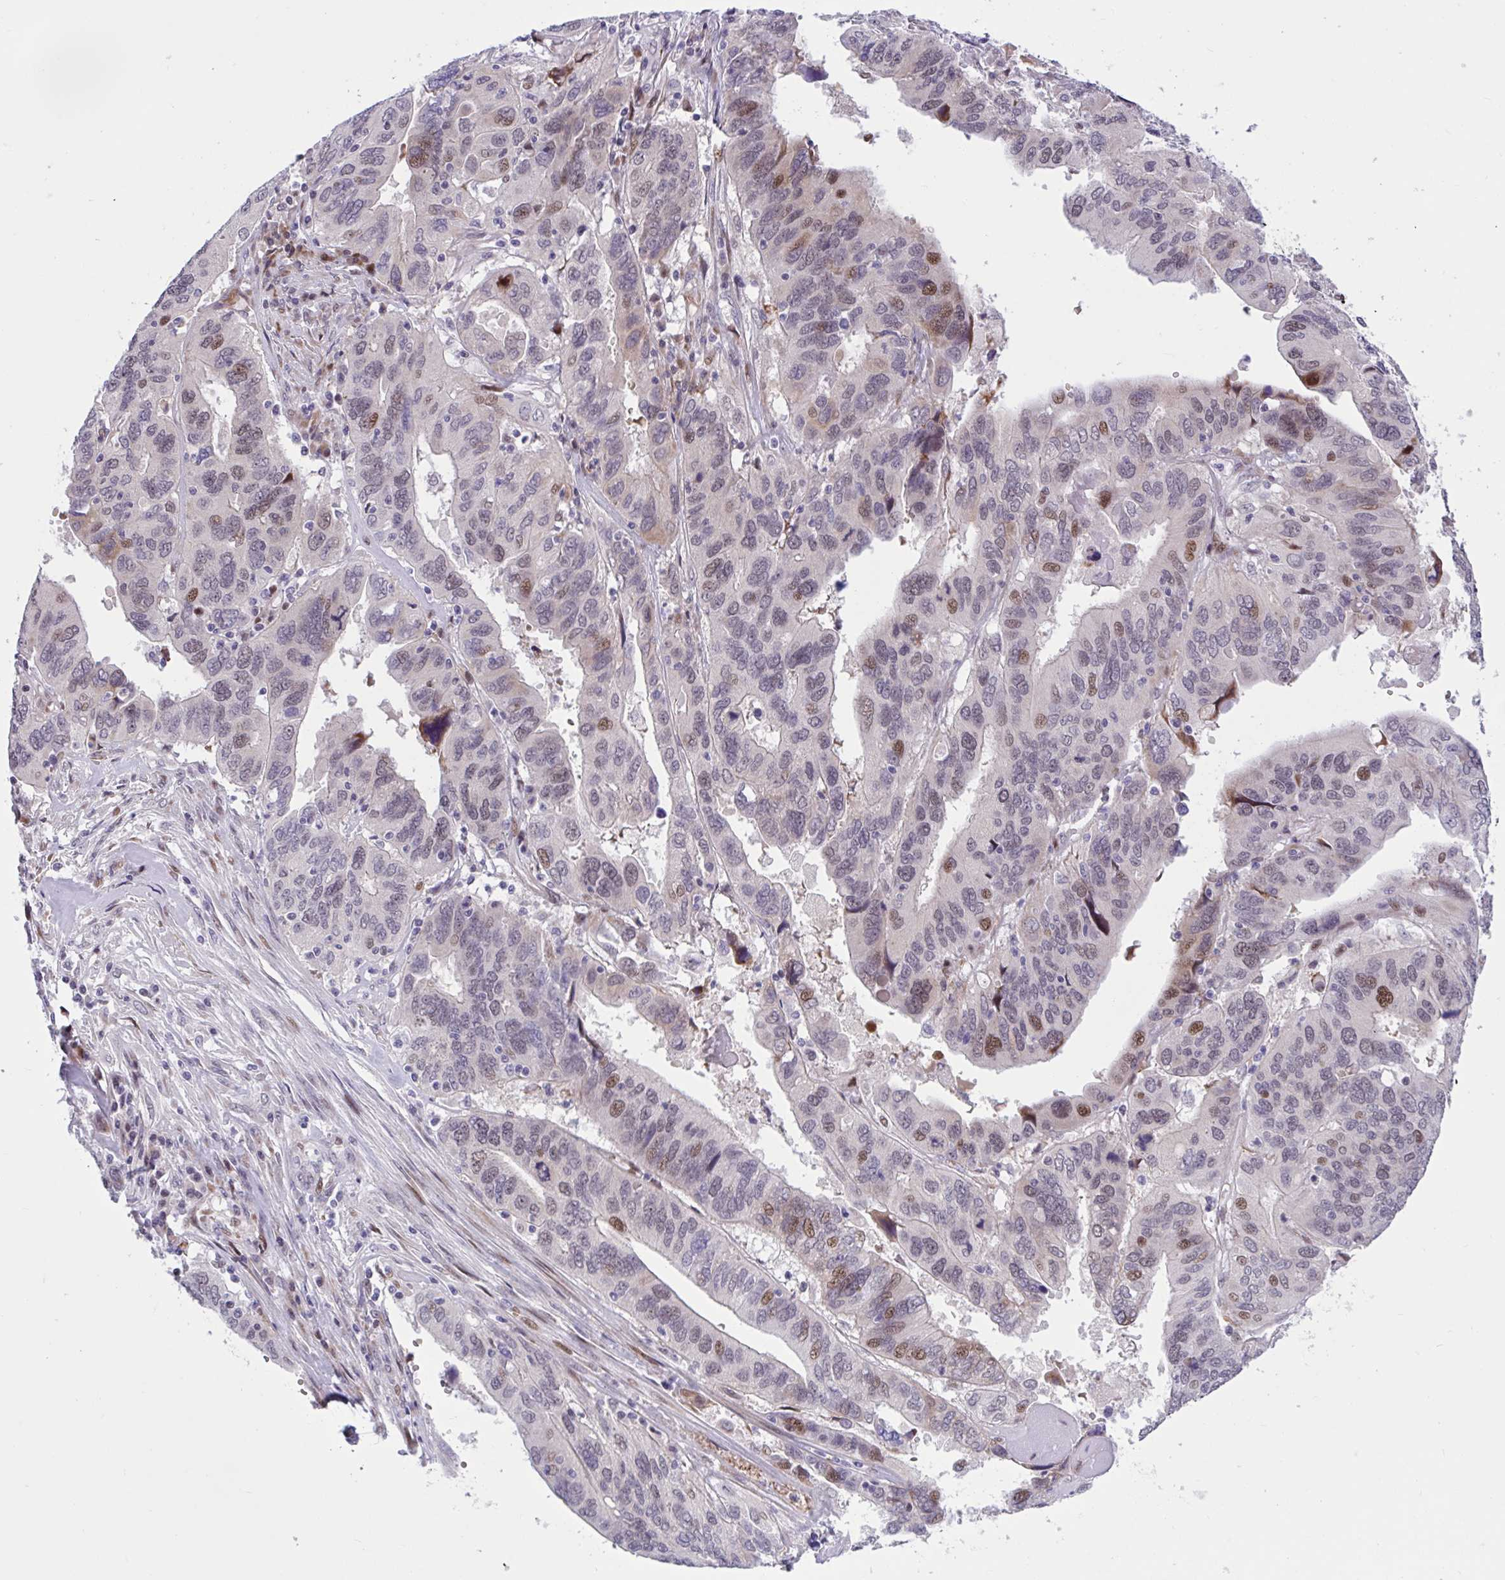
{"staining": {"intensity": "moderate", "quantity": "25%-75%", "location": "nuclear"}, "tissue": "ovarian cancer", "cell_type": "Tumor cells", "image_type": "cancer", "snomed": [{"axis": "morphology", "description": "Cystadenocarcinoma, serous, NOS"}, {"axis": "topography", "description": "Ovary"}], "caption": "Immunohistochemistry (IHC) image of human ovarian cancer (serous cystadenocarcinoma) stained for a protein (brown), which displays medium levels of moderate nuclear positivity in approximately 25%-75% of tumor cells.", "gene": "RBL1", "patient": {"sex": "female", "age": 79}}